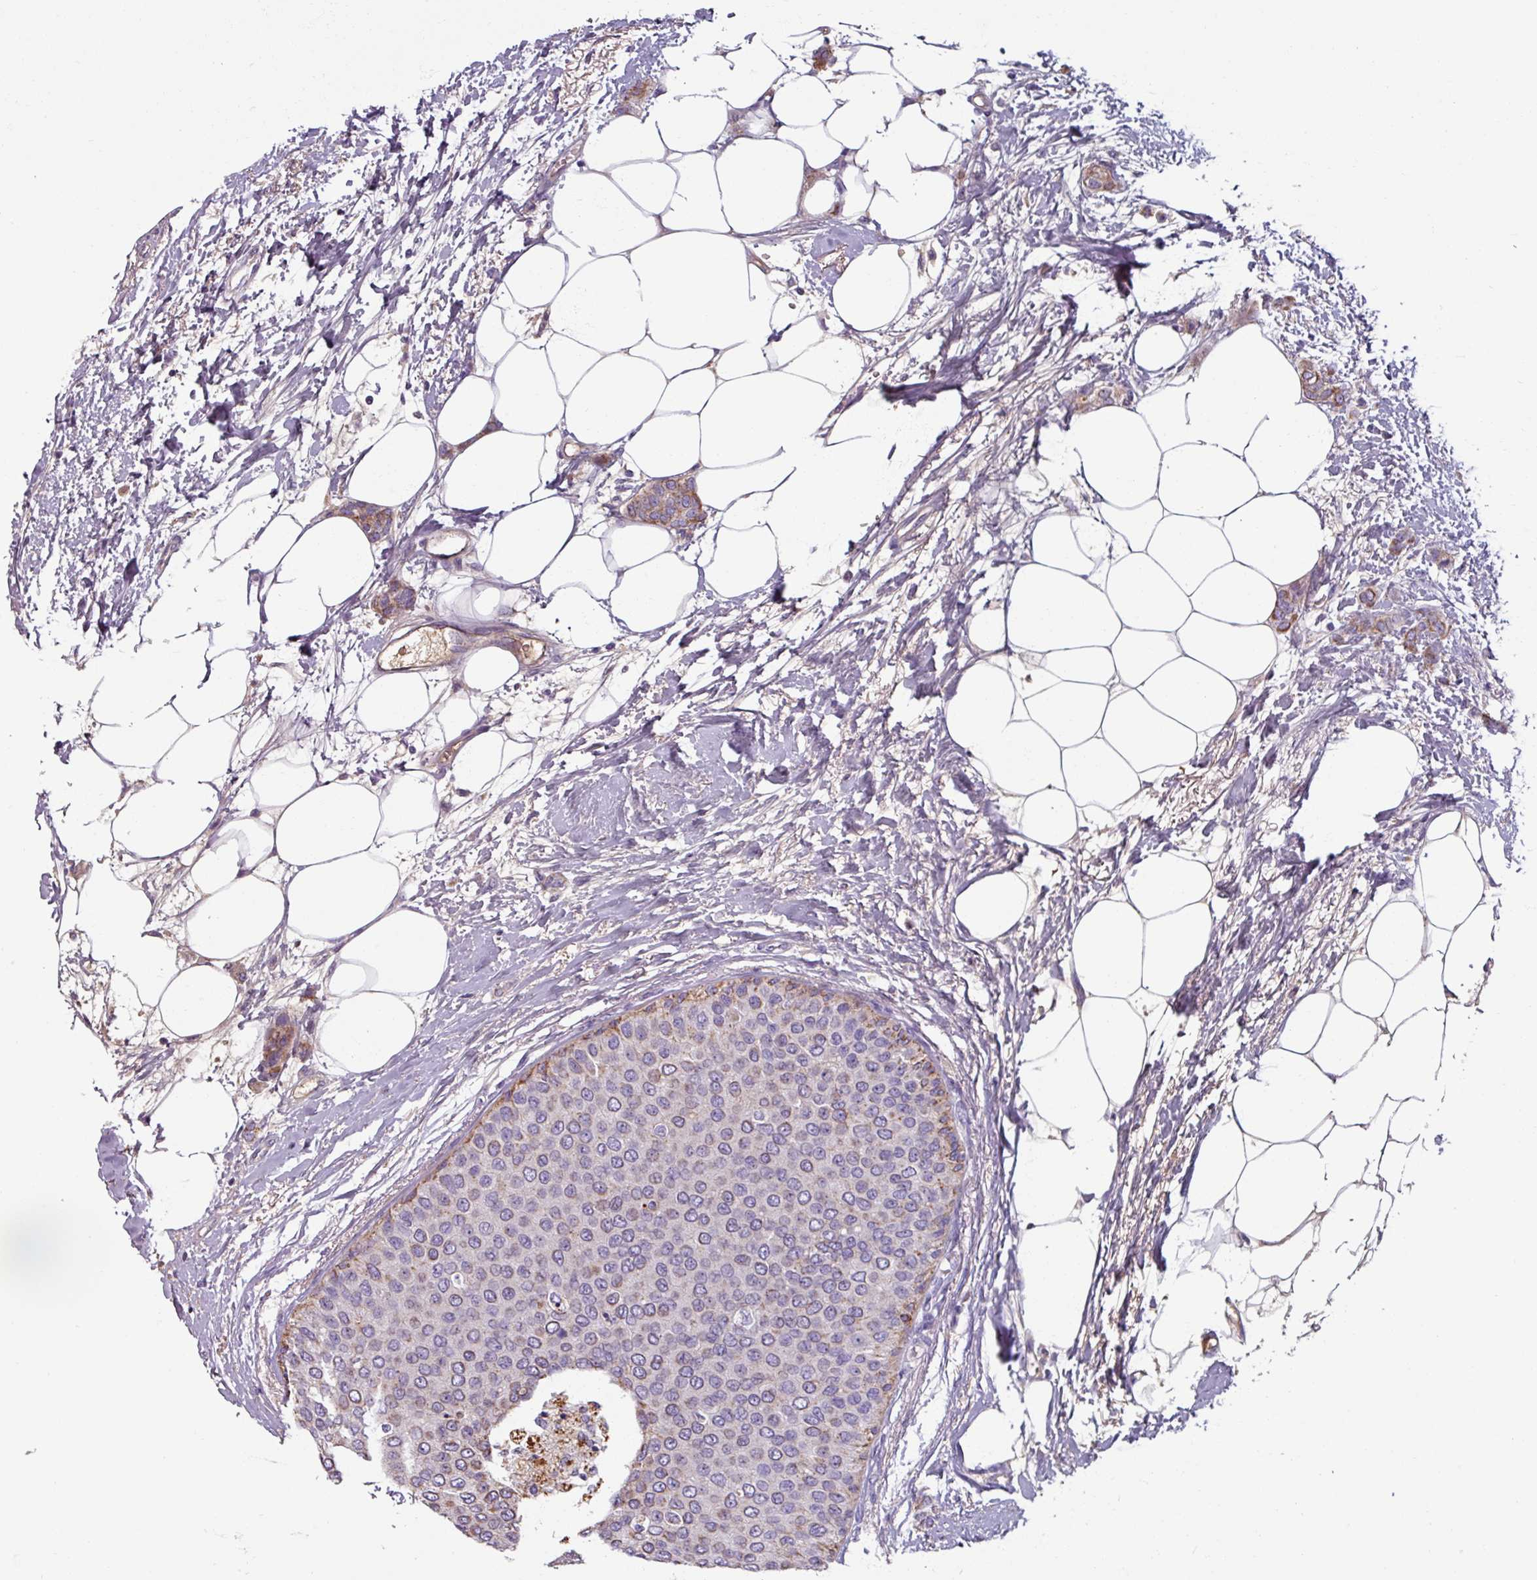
{"staining": {"intensity": "moderate", "quantity": "<25%", "location": "cytoplasmic/membranous"}, "tissue": "breast cancer", "cell_type": "Tumor cells", "image_type": "cancer", "snomed": [{"axis": "morphology", "description": "Duct carcinoma"}, {"axis": "topography", "description": "Breast"}], "caption": "A brown stain highlights moderate cytoplasmic/membranous staining of a protein in breast cancer (invasive ductal carcinoma) tumor cells. (Stains: DAB in brown, nuclei in blue, Microscopy: brightfield microscopy at high magnification).", "gene": "SPESP1", "patient": {"sex": "female", "age": 72}}